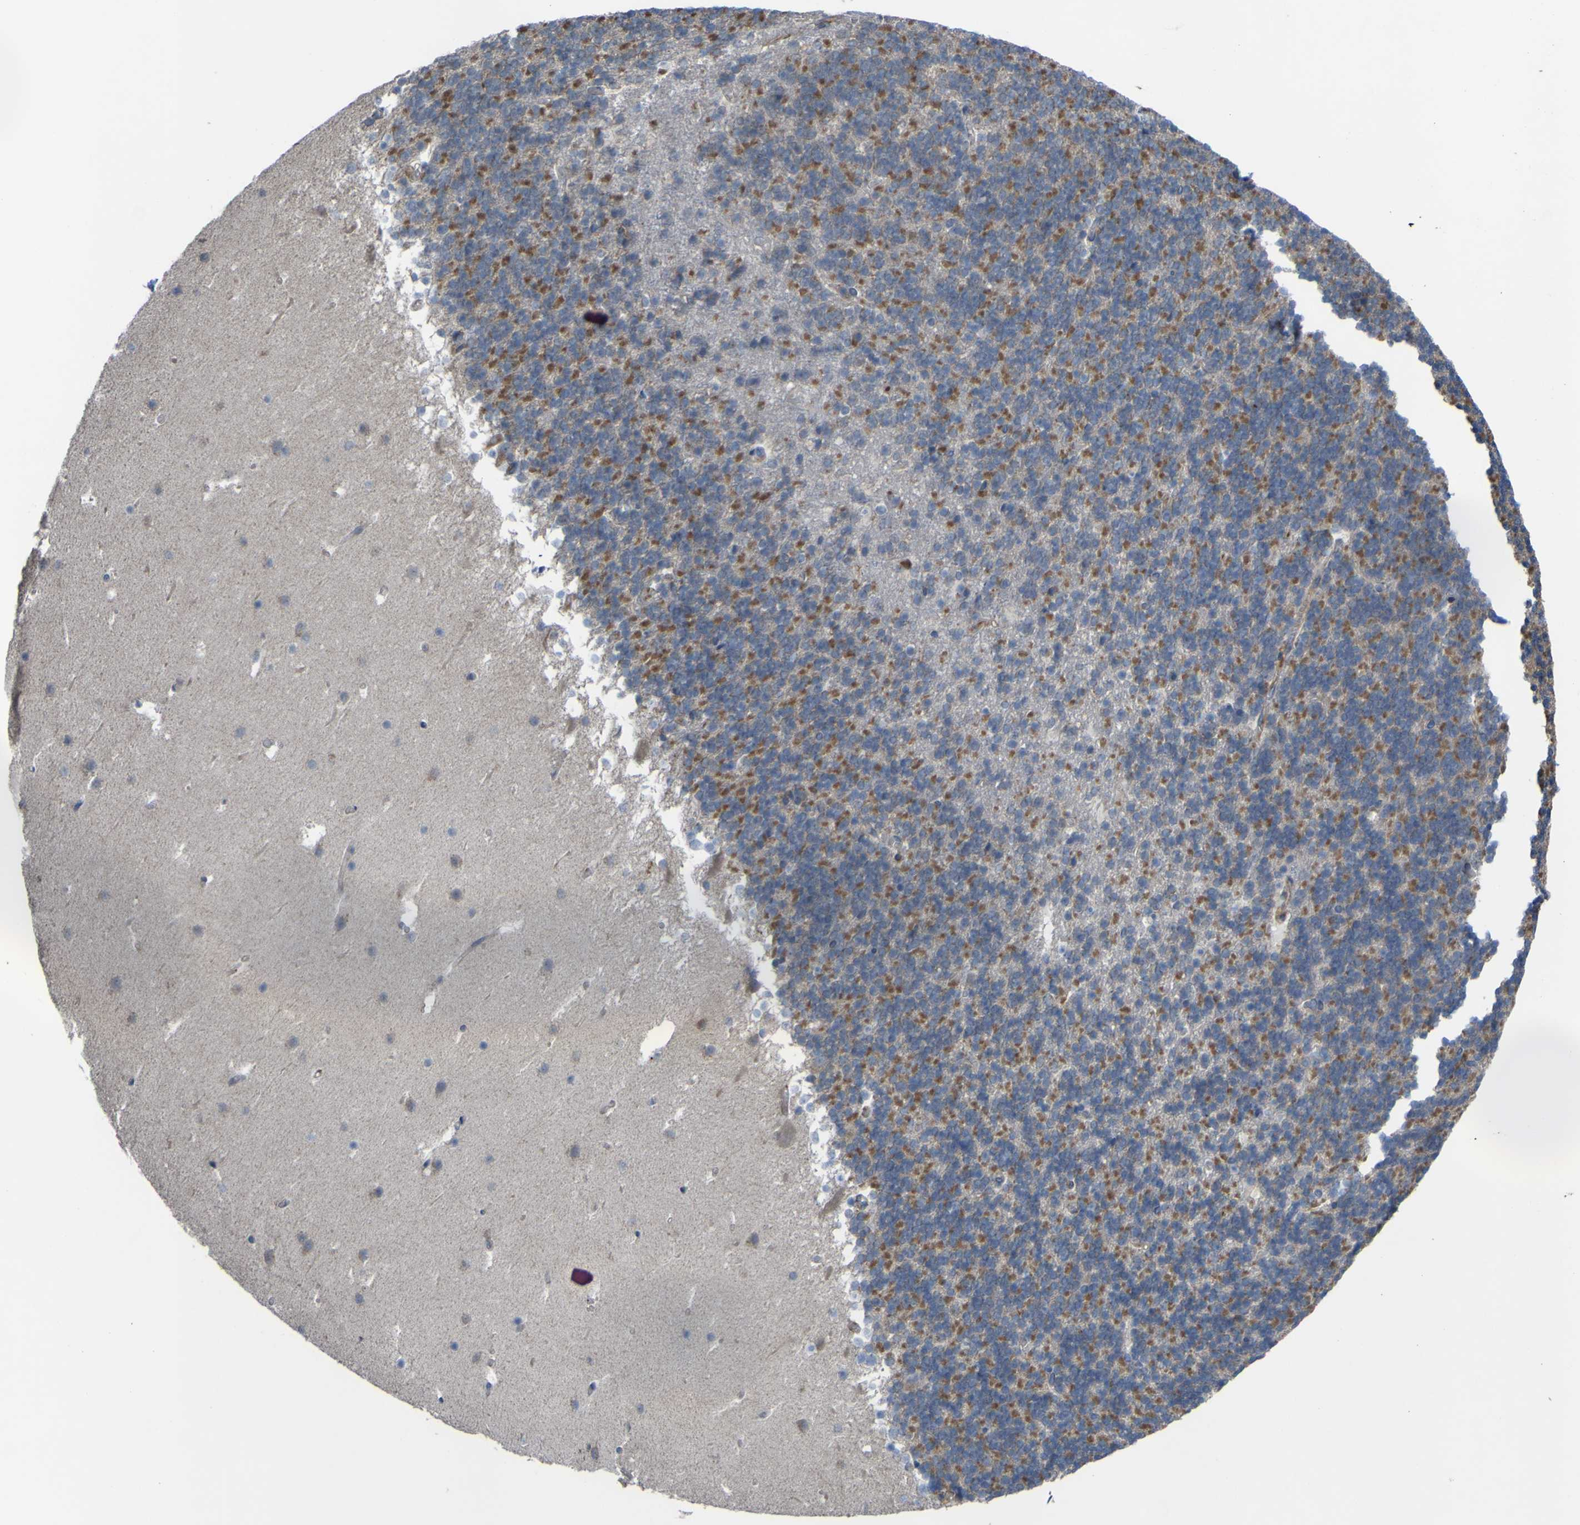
{"staining": {"intensity": "moderate", "quantity": ">75%", "location": "cytoplasmic/membranous"}, "tissue": "cerebellum", "cell_type": "Cells in granular layer", "image_type": "normal", "snomed": [{"axis": "morphology", "description": "Normal tissue, NOS"}, {"axis": "topography", "description": "Cerebellum"}], "caption": "The photomicrograph shows staining of benign cerebellum, revealing moderate cytoplasmic/membranous protein staining (brown color) within cells in granular layer.", "gene": "GPLD1", "patient": {"sex": "male", "age": 45}}